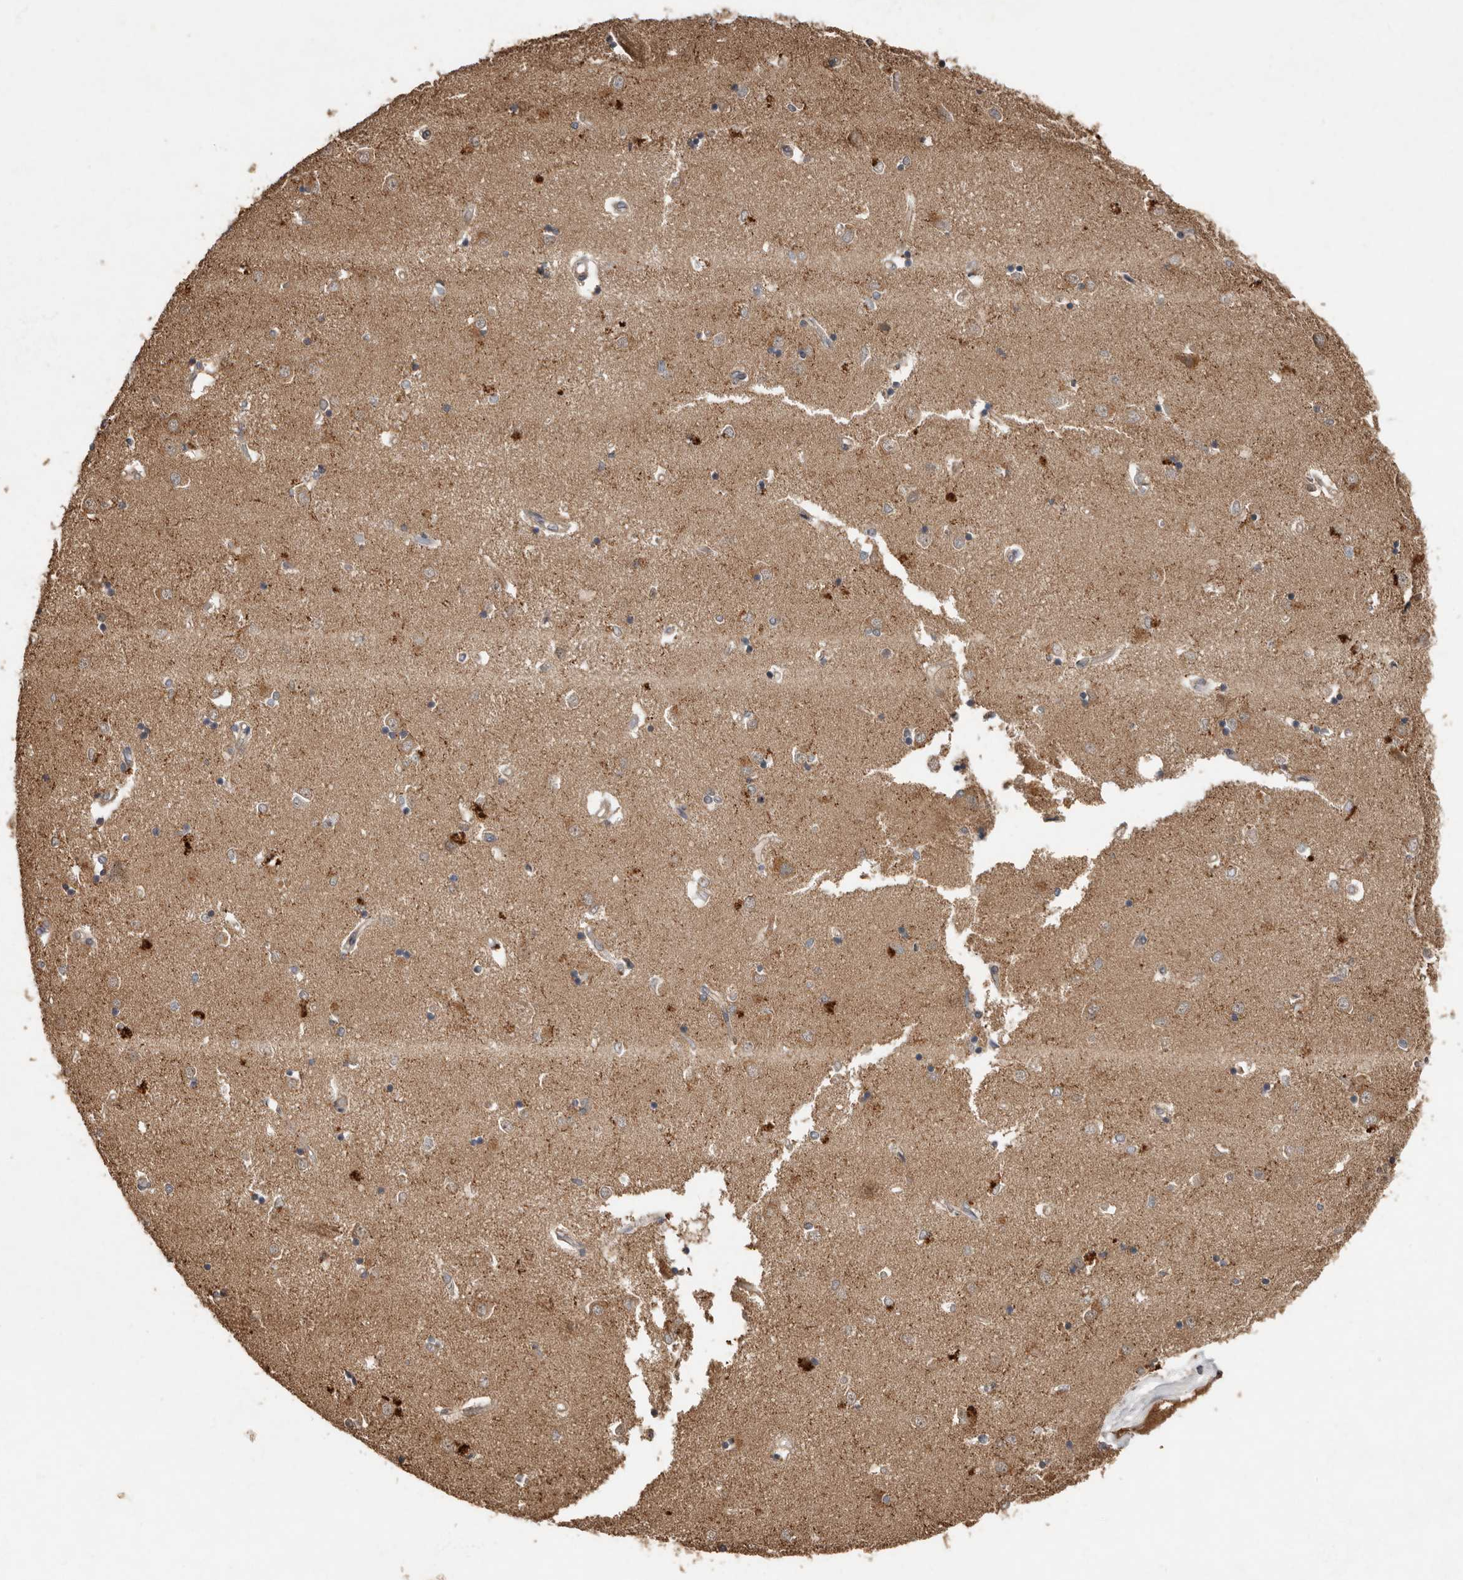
{"staining": {"intensity": "weak", "quantity": ">75%", "location": "cytoplasmic/membranous"}, "tissue": "caudate", "cell_type": "Glial cells", "image_type": "normal", "snomed": [{"axis": "morphology", "description": "Normal tissue, NOS"}, {"axis": "topography", "description": "Lateral ventricle wall"}], "caption": "A high-resolution photomicrograph shows IHC staining of unremarkable caudate, which shows weak cytoplasmic/membranous staining in about >75% of glial cells. (brown staining indicates protein expression, while blue staining denotes nuclei).", "gene": "KIF26B", "patient": {"sex": "male", "age": 45}}